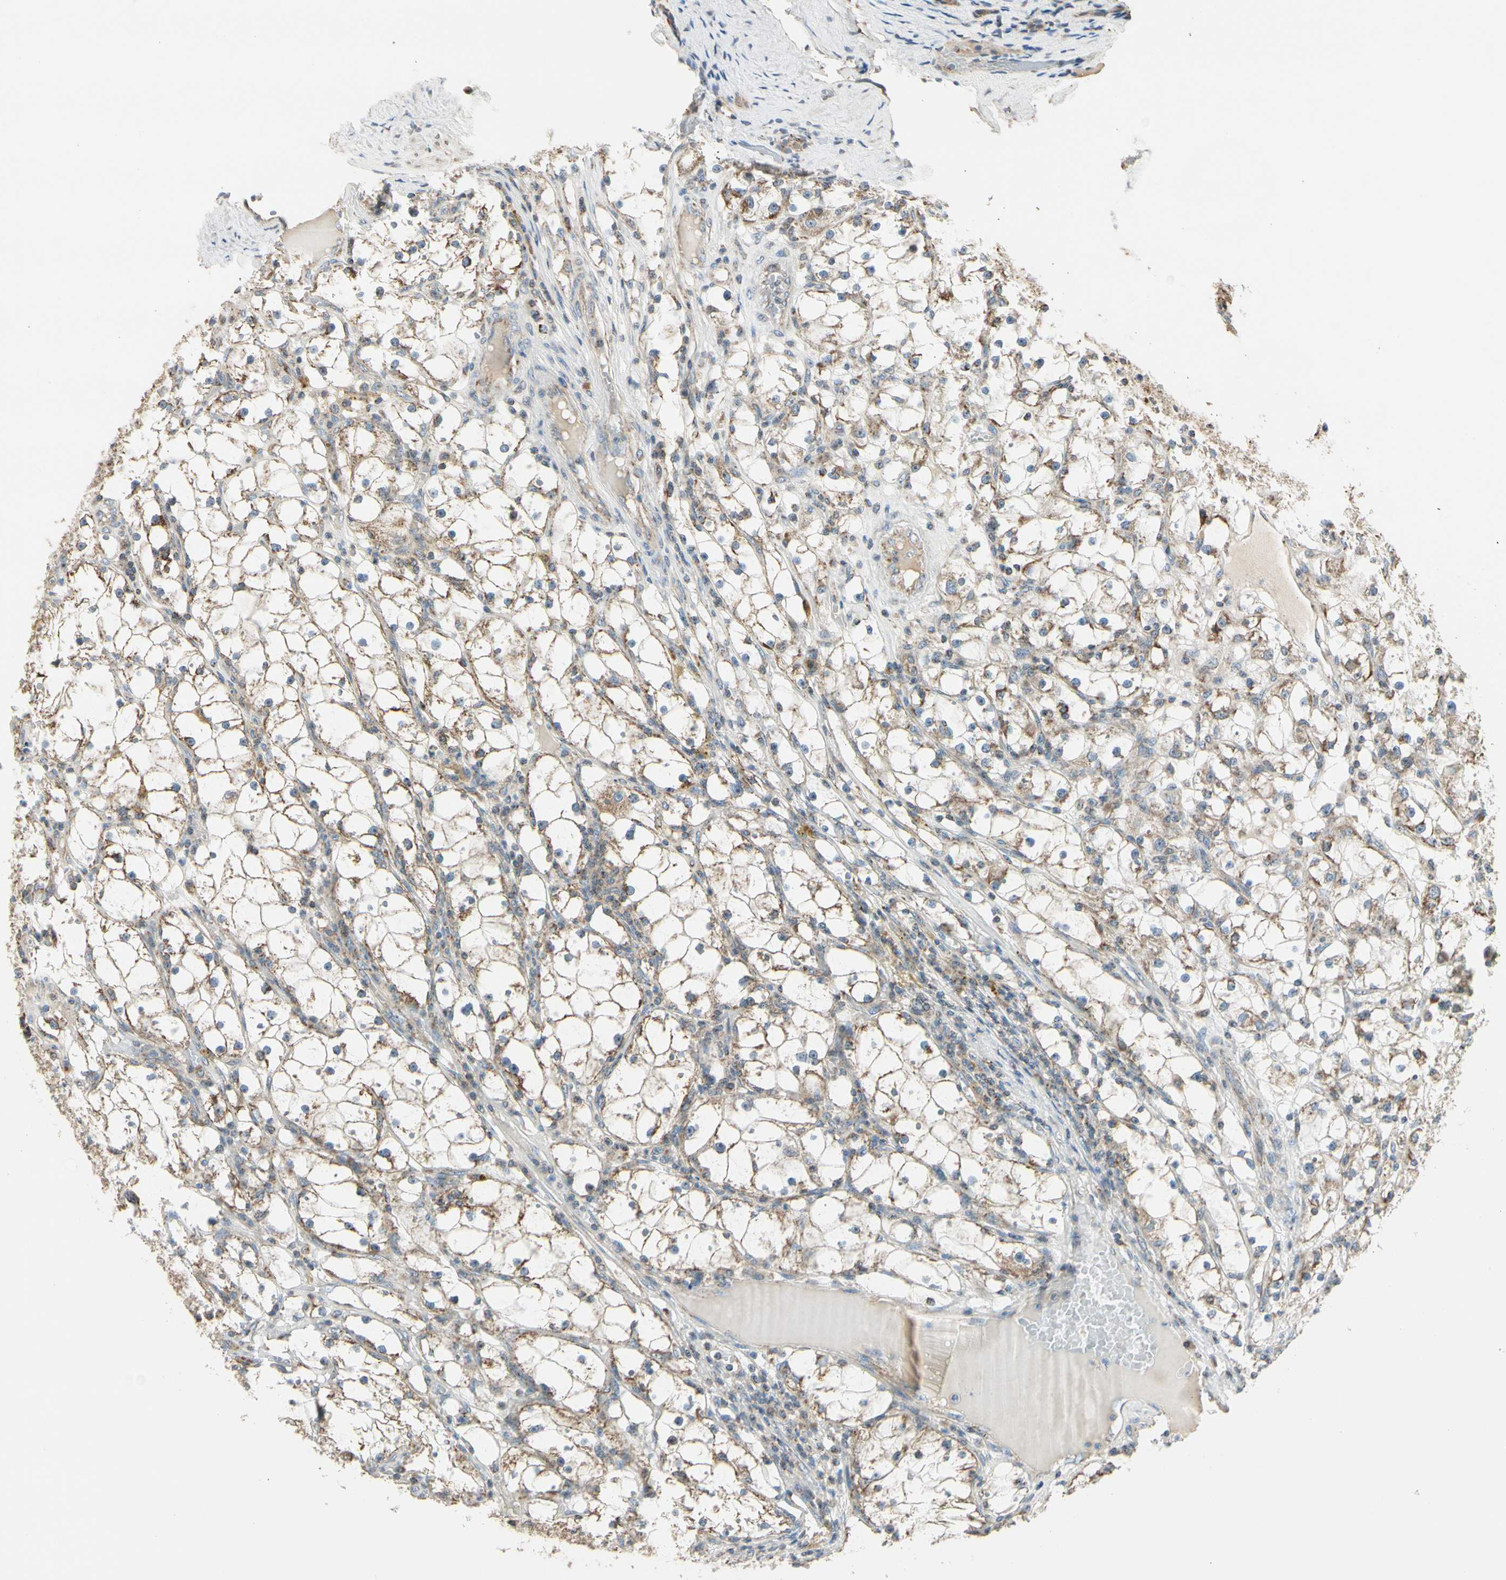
{"staining": {"intensity": "moderate", "quantity": ">75%", "location": "cytoplasmic/membranous"}, "tissue": "renal cancer", "cell_type": "Tumor cells", "image_type": "cancer", "snomed": [{"axis": "morphology", "description": "Adenocarcinoma, NOS"}, {"axis": "topography", "description": "Kidney"}], "caption": "Tumor cells reveal medium levels of moderate cytoplasmic/membranous positivity in approximately >75% of cells in renal cancer.", "gene": "ANKS6", "patient": {"sex": "male", "age": 56}}